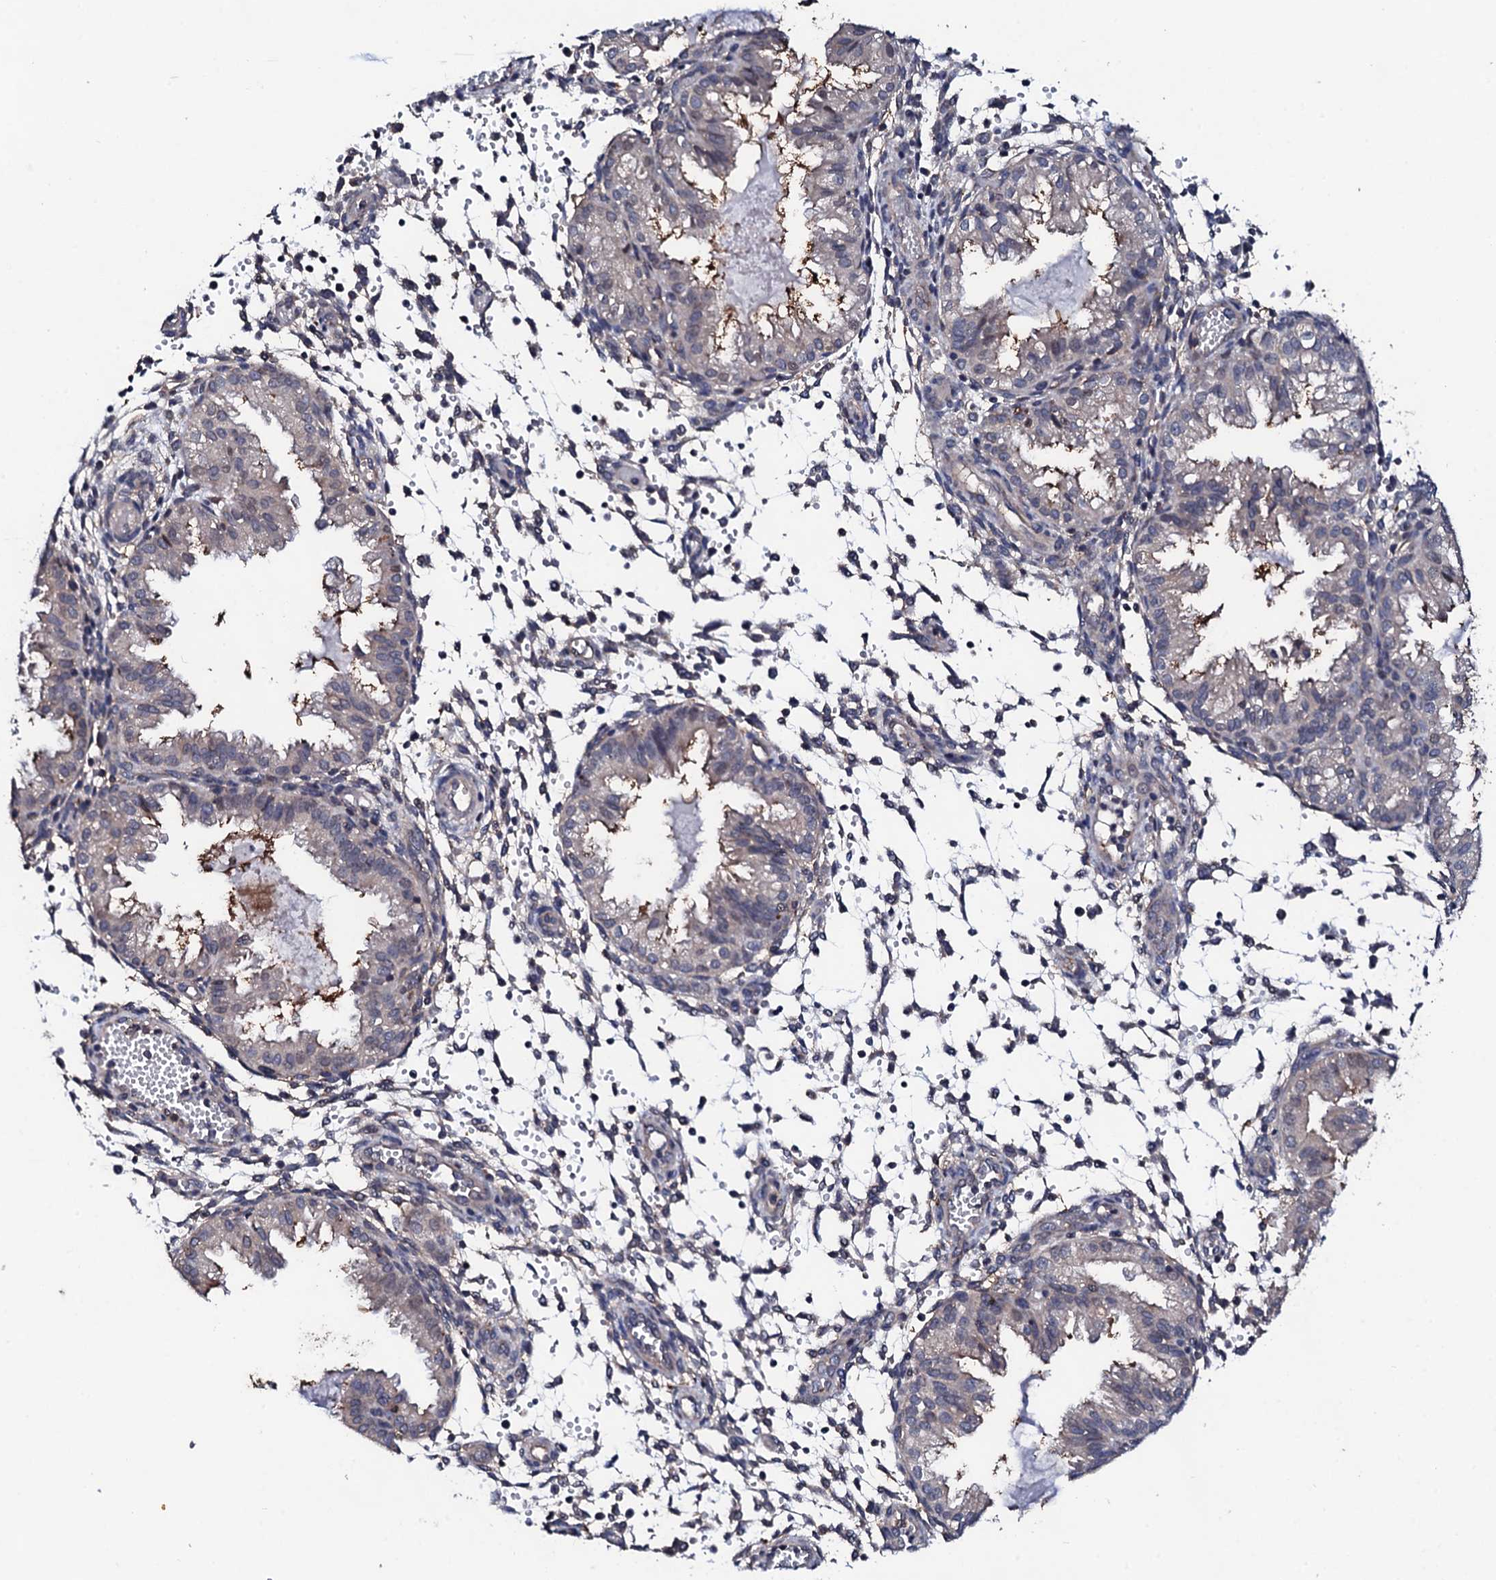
{"staining": {"intensity": "weak", "quantity": "<25%", "location": "cytoplasmic/membranous"}, "tissue": "endometrium", "cell_type": "Cells in endometrial stroma", "image_type": "normal", "snomed": [{"axis": "morphology", "description": "Normal tissue, NOS"}, {"axis": "topography", "description": "Endometrium"}], "caption": "Immunohistochemistry histopathology image of normal endometrium: human endometrium stained with DAB shows no significant protein staining in cells in endometrial stroma.", "gene": "EDC3", "patient": {"sex": "female", "age": 33}}